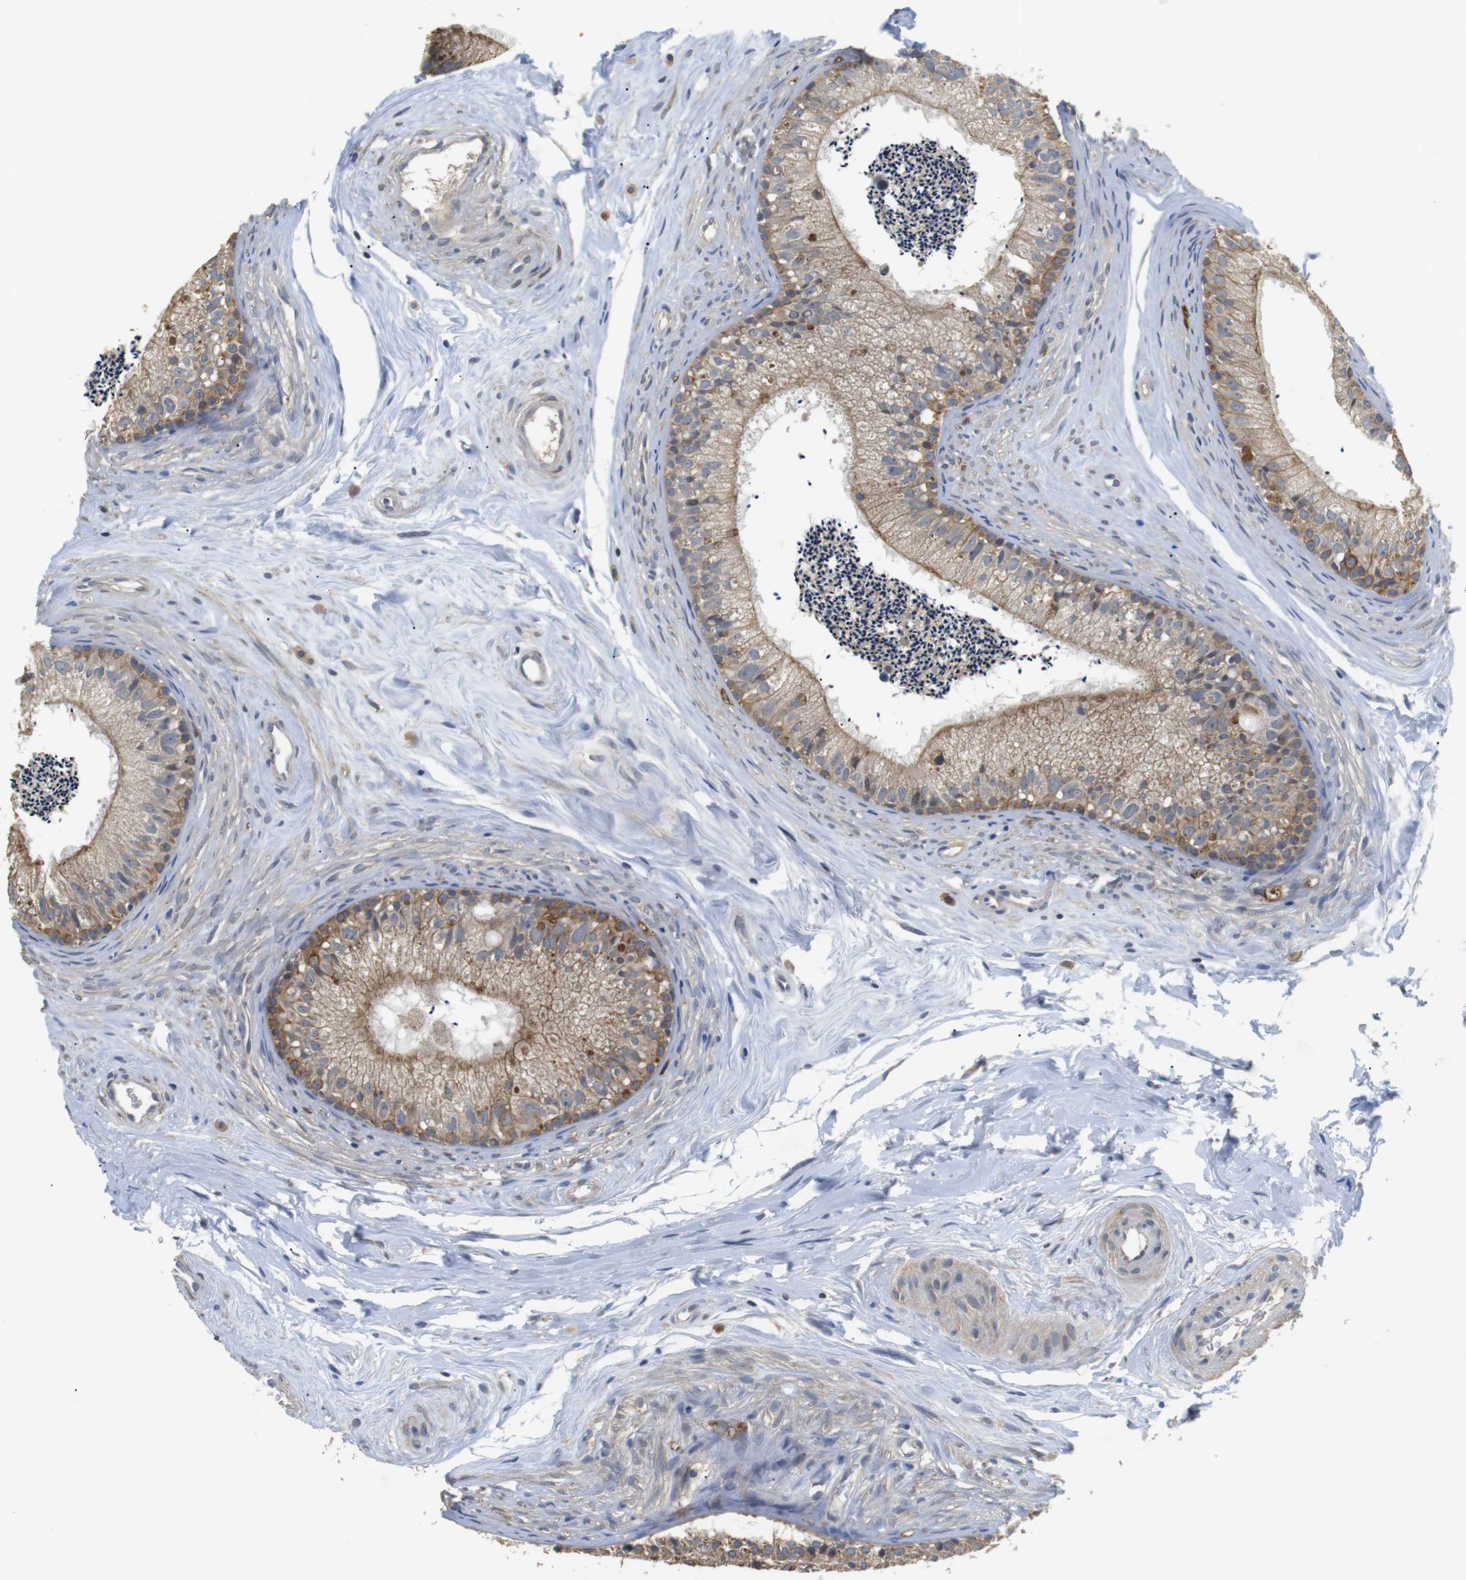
{"staining": {"intensity": "moderate", "quantity": ">75%", "location": "cytoplasmic/membranous"}, "tissue": "epididymis", "cell_type": "Glandular cells", "image_type": "normal", "snomed": [{"axis": "morphology", "description": "Normal tissue, NOS"}, {"axis": "topography", "description": "Epididymis"}], "caption": "DAB immunohistochemical staining of benign epididymis demonstrates moderate cytoplasmic/membranous protein positivity in approximately >75% of glandular cells. Immunohistochemistry stains the protein in brown and the nuclei are stained blue.", "gene": "ADGRL3", "patient": {"sex": "male", "age": 56}}